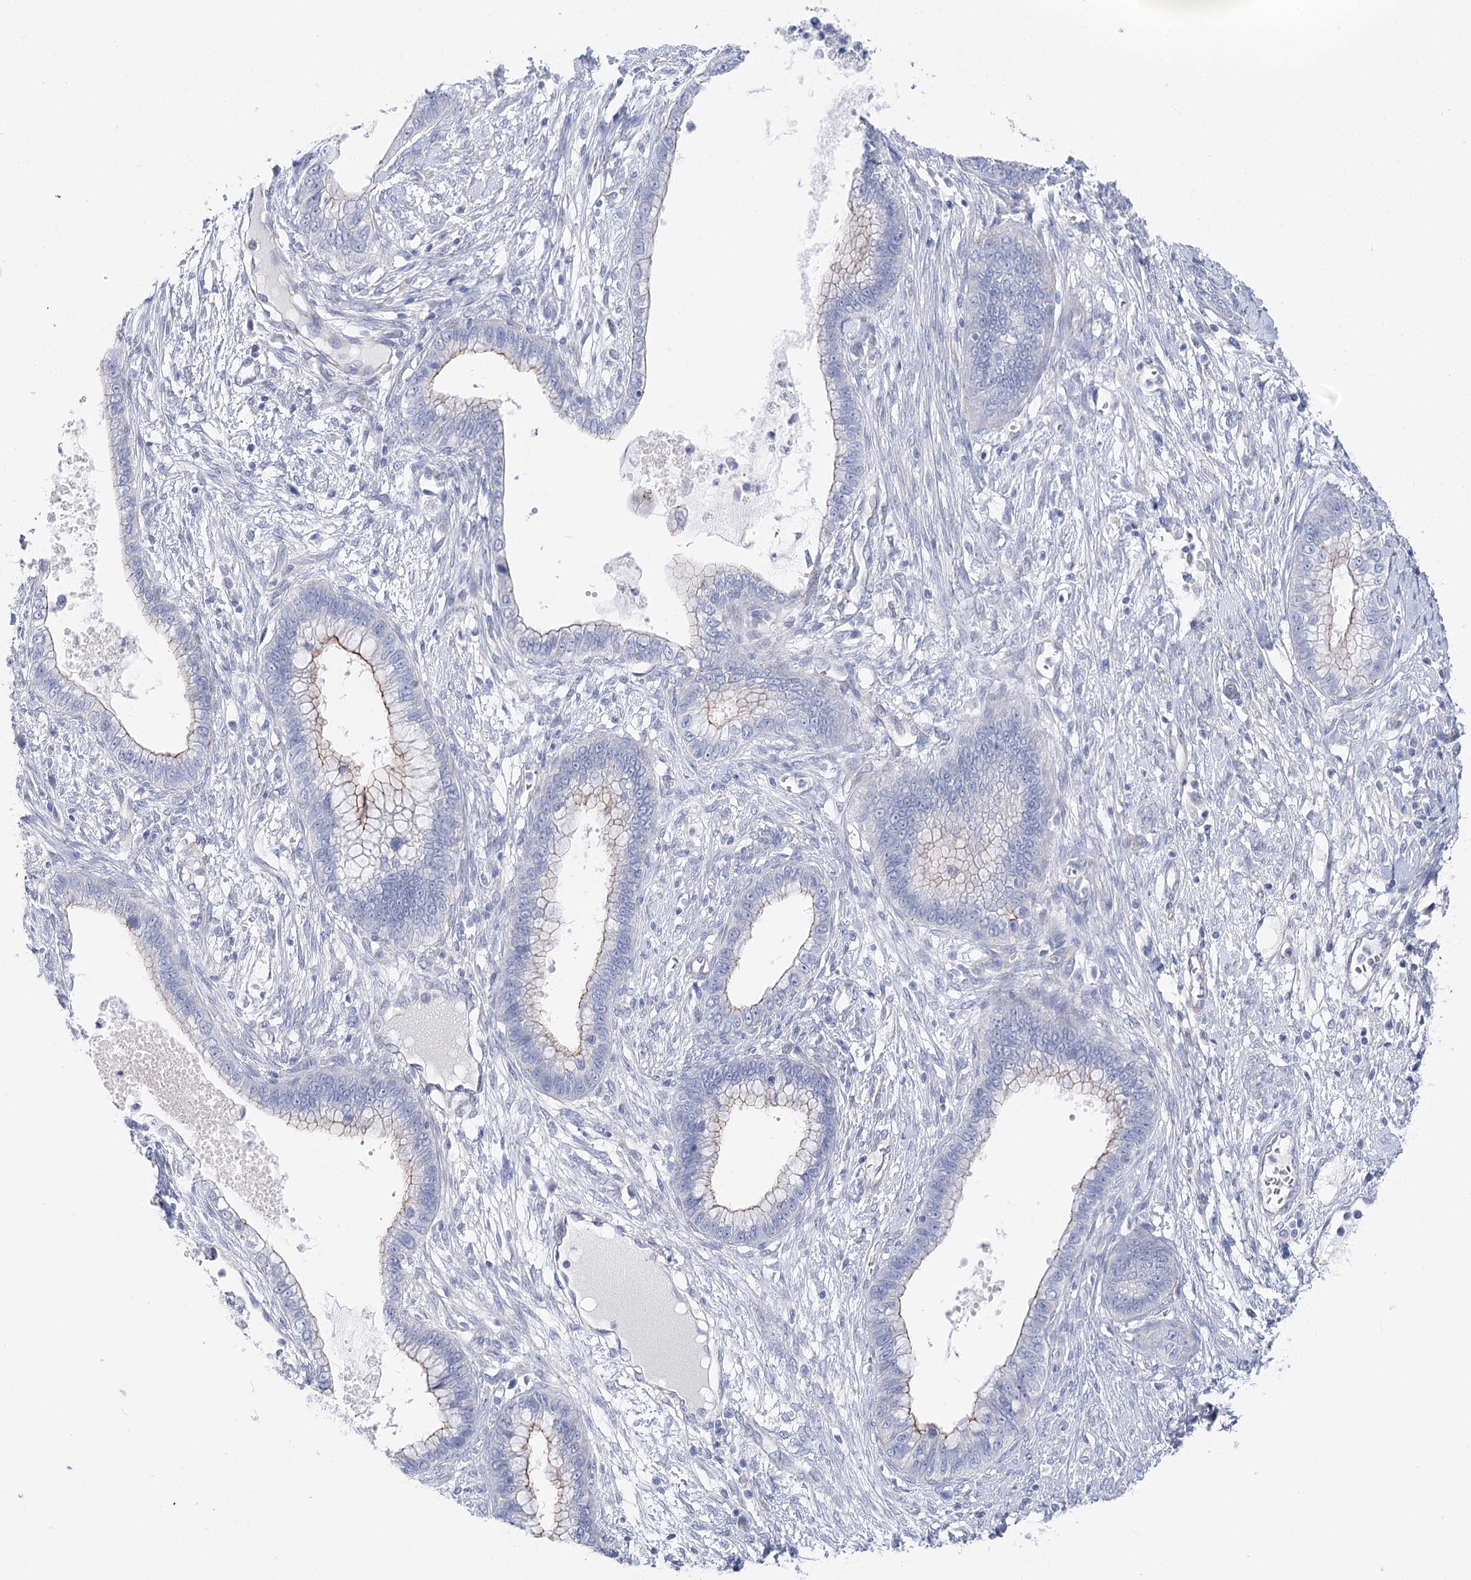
{"staining": {"intensity": "weak", "quantity": "<25%", "location": "cytoplasmic/membranous"}, "tissue": "cervical cancer", "cell_type": "Tumor cells", "image_type": "cancer", "snomed": [{"axis": "morphology", "description": "Adenocarcinoma, NOS"}, {"axis": "topography", "description": "Cervix"}], "caption": "IHC image of human cervical cancer (adenocarcinoma) stained for a protein (brown), which displays no staining in tumor cells. Nuclei are stained in blue.", "gene": "NRAP", "patient": {"sex": "female", "age": 44}}